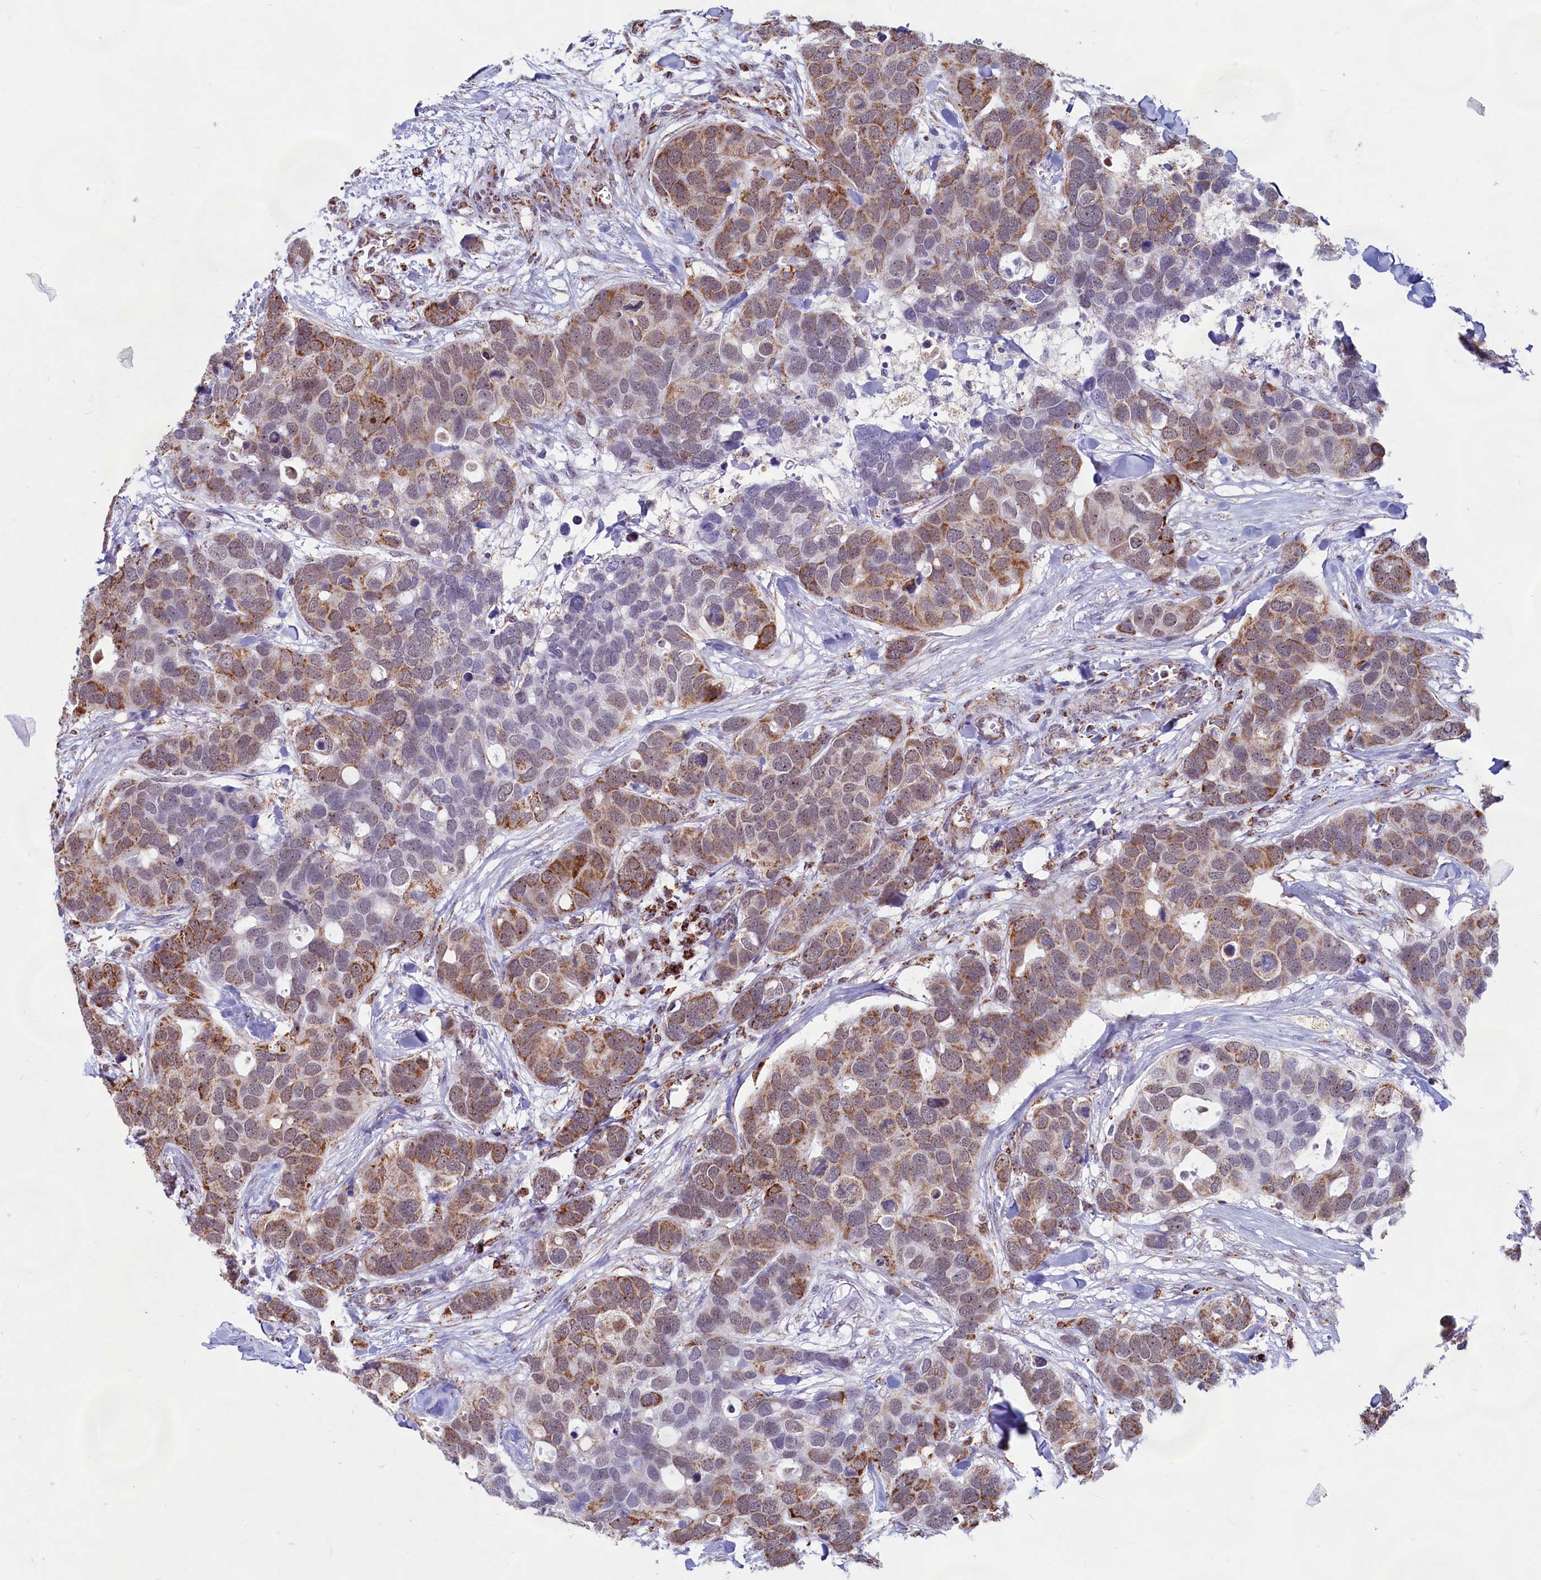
{"staining": {"intensity": "moderate", "quantity": ">75%", "location": "cytoplasmic/membranous"}, "tissue": "breast cancer", "cell_type": "Tumor cells", "image_type": "cancer", "snomed": [{"axis": "morphology", "description": "Duct carcinoma"}, {"axis": "topography", "description": "Breast"}], "caption": "This is an image of IHC staining of invasive ductal carcinoma (breast), which shows moderate staining in the cytoplasmic/membranous of tumor cells.", "gene": "C1D", "patient": {"sex": "female", "age": 83}}